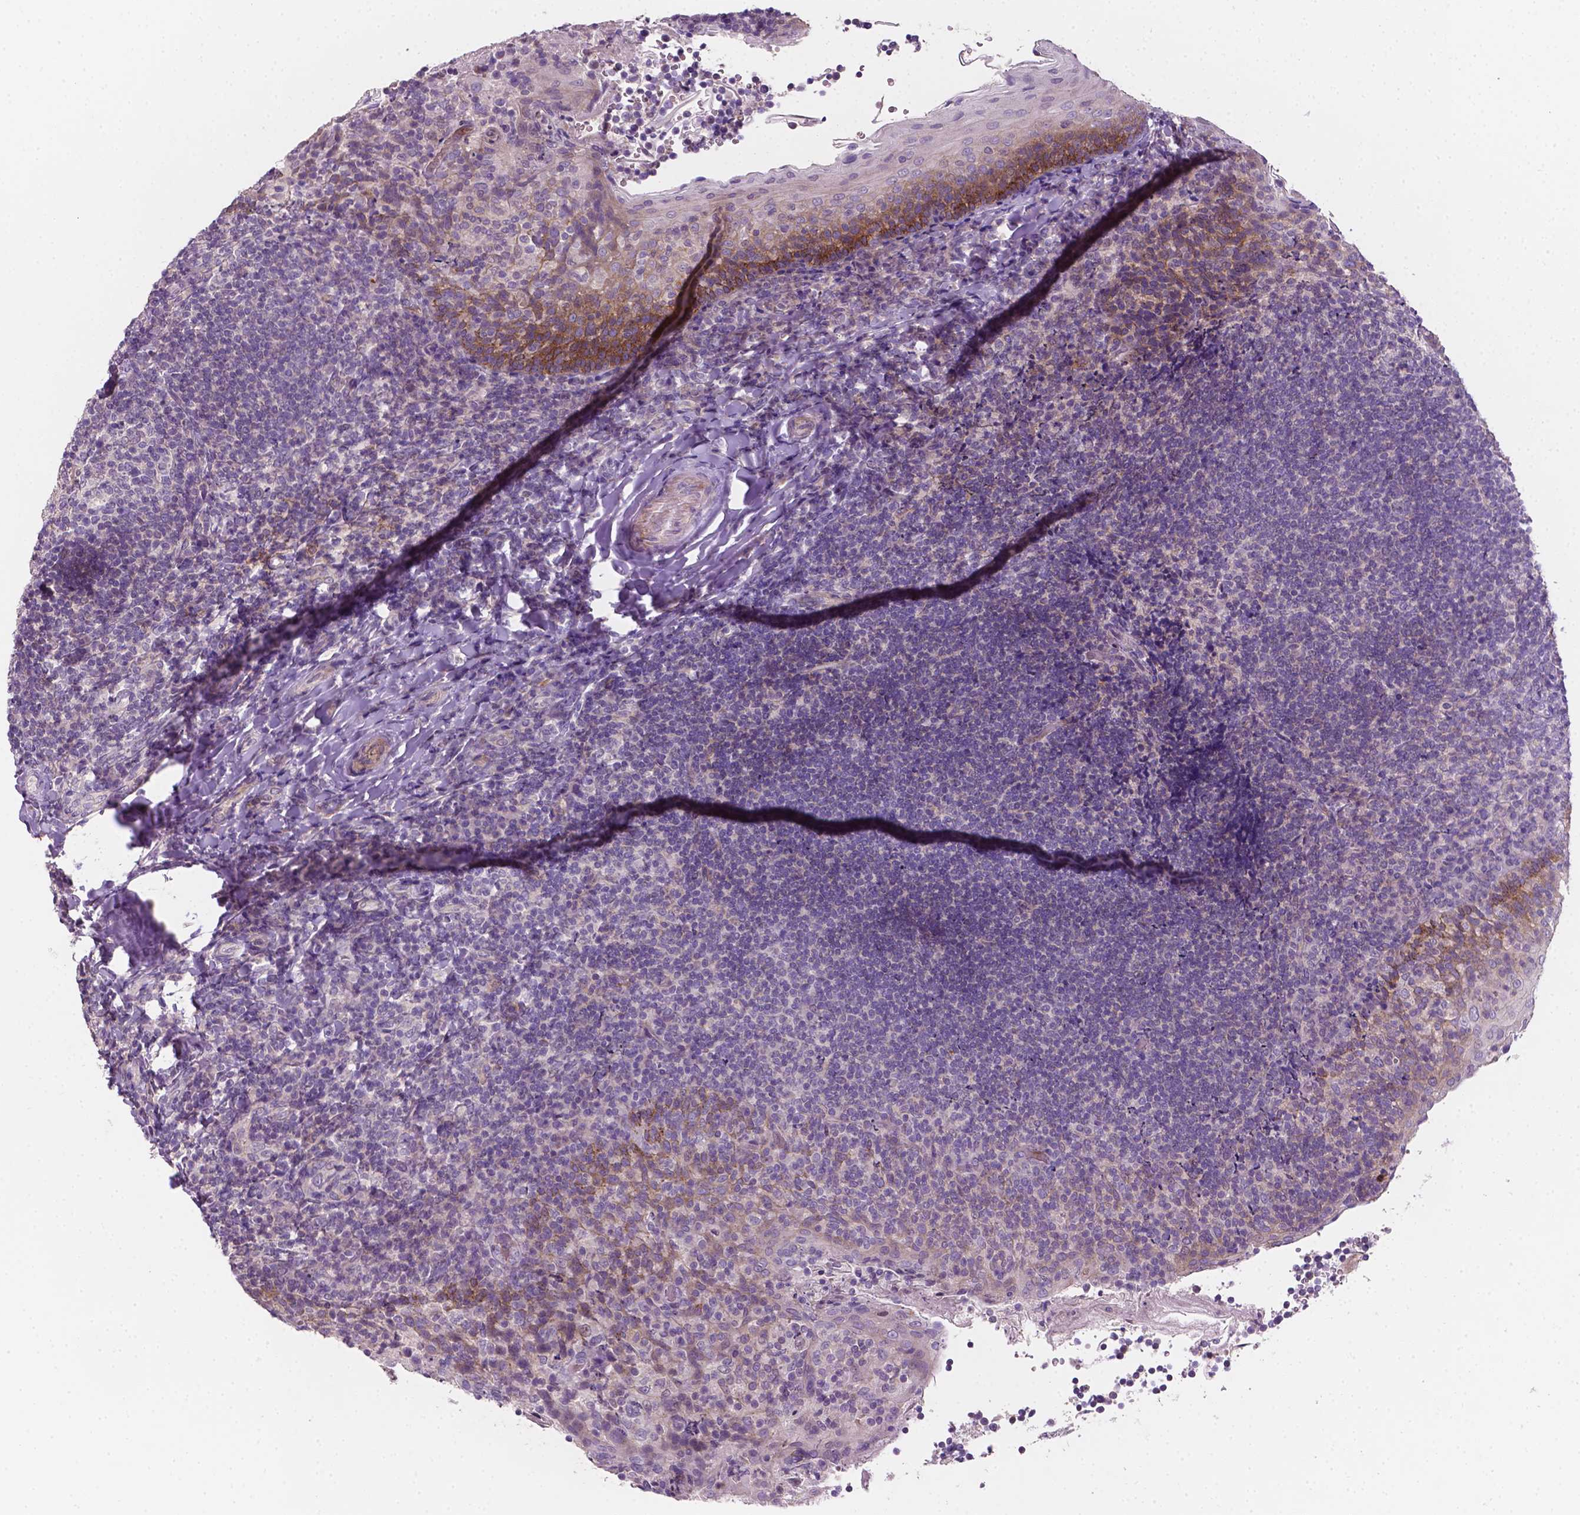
{"staining": {"intensity": "negative", "quantity": "none", "location": "none"}, "tissue": "tonsil", "cell_type": "Germinal center cells", "image_type": "normal", "snomed": [{"axis": "morphology", "description": "Normal tissue, NOS"}, {"axis": "topography", "description": "Tonsil"}], "caption": "The image exhibits no significant positivity in germinal center cells of tonsil. Brightfield microscopy of immunohistochemistry (IHC) stained with DAB (brown) and hematoxylin (blue), captured at high magnification.", "gene": "EGFR", "patient": {"sex": "female", "age": 10}}